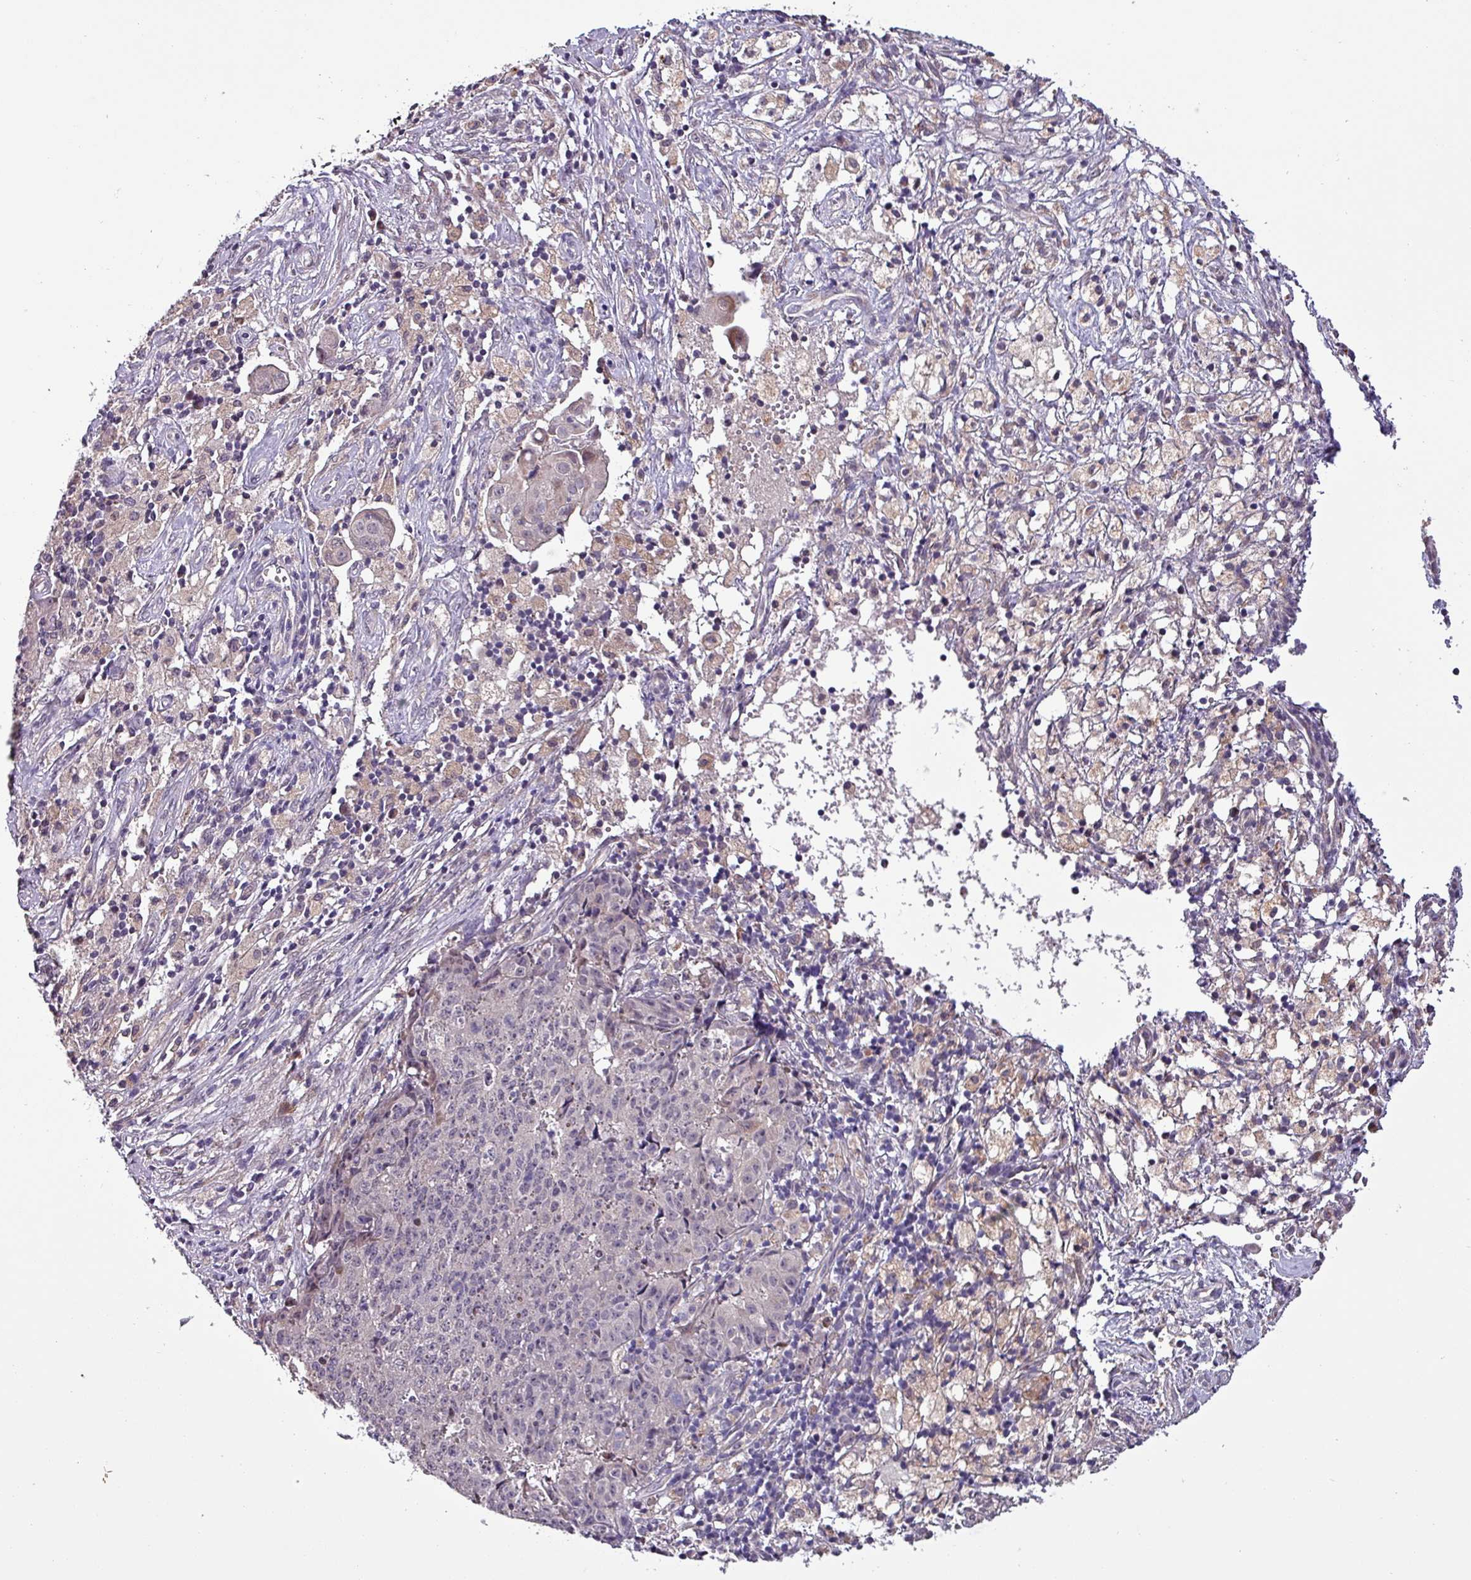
{"staining": {"intensity": "negative", "quantity": "none", "location": "none"}, "tissue": "ovarian cancer", "cell_type": "Tumor cells", "image_type": "cancer", "snomed": [{"axis": "morphology", "description": "Carcinoma, endometroid"}, {"axis": "topography", "description": "Ovary"}], "caption": "Immunohistochemistry (IHC) image of ovarian endometroid carcinoma stained for a protein (brown), which exhibits no expression in tumor cells.", "gene": "GRAPL", "patient": {"sex": "female", "age": 42}}